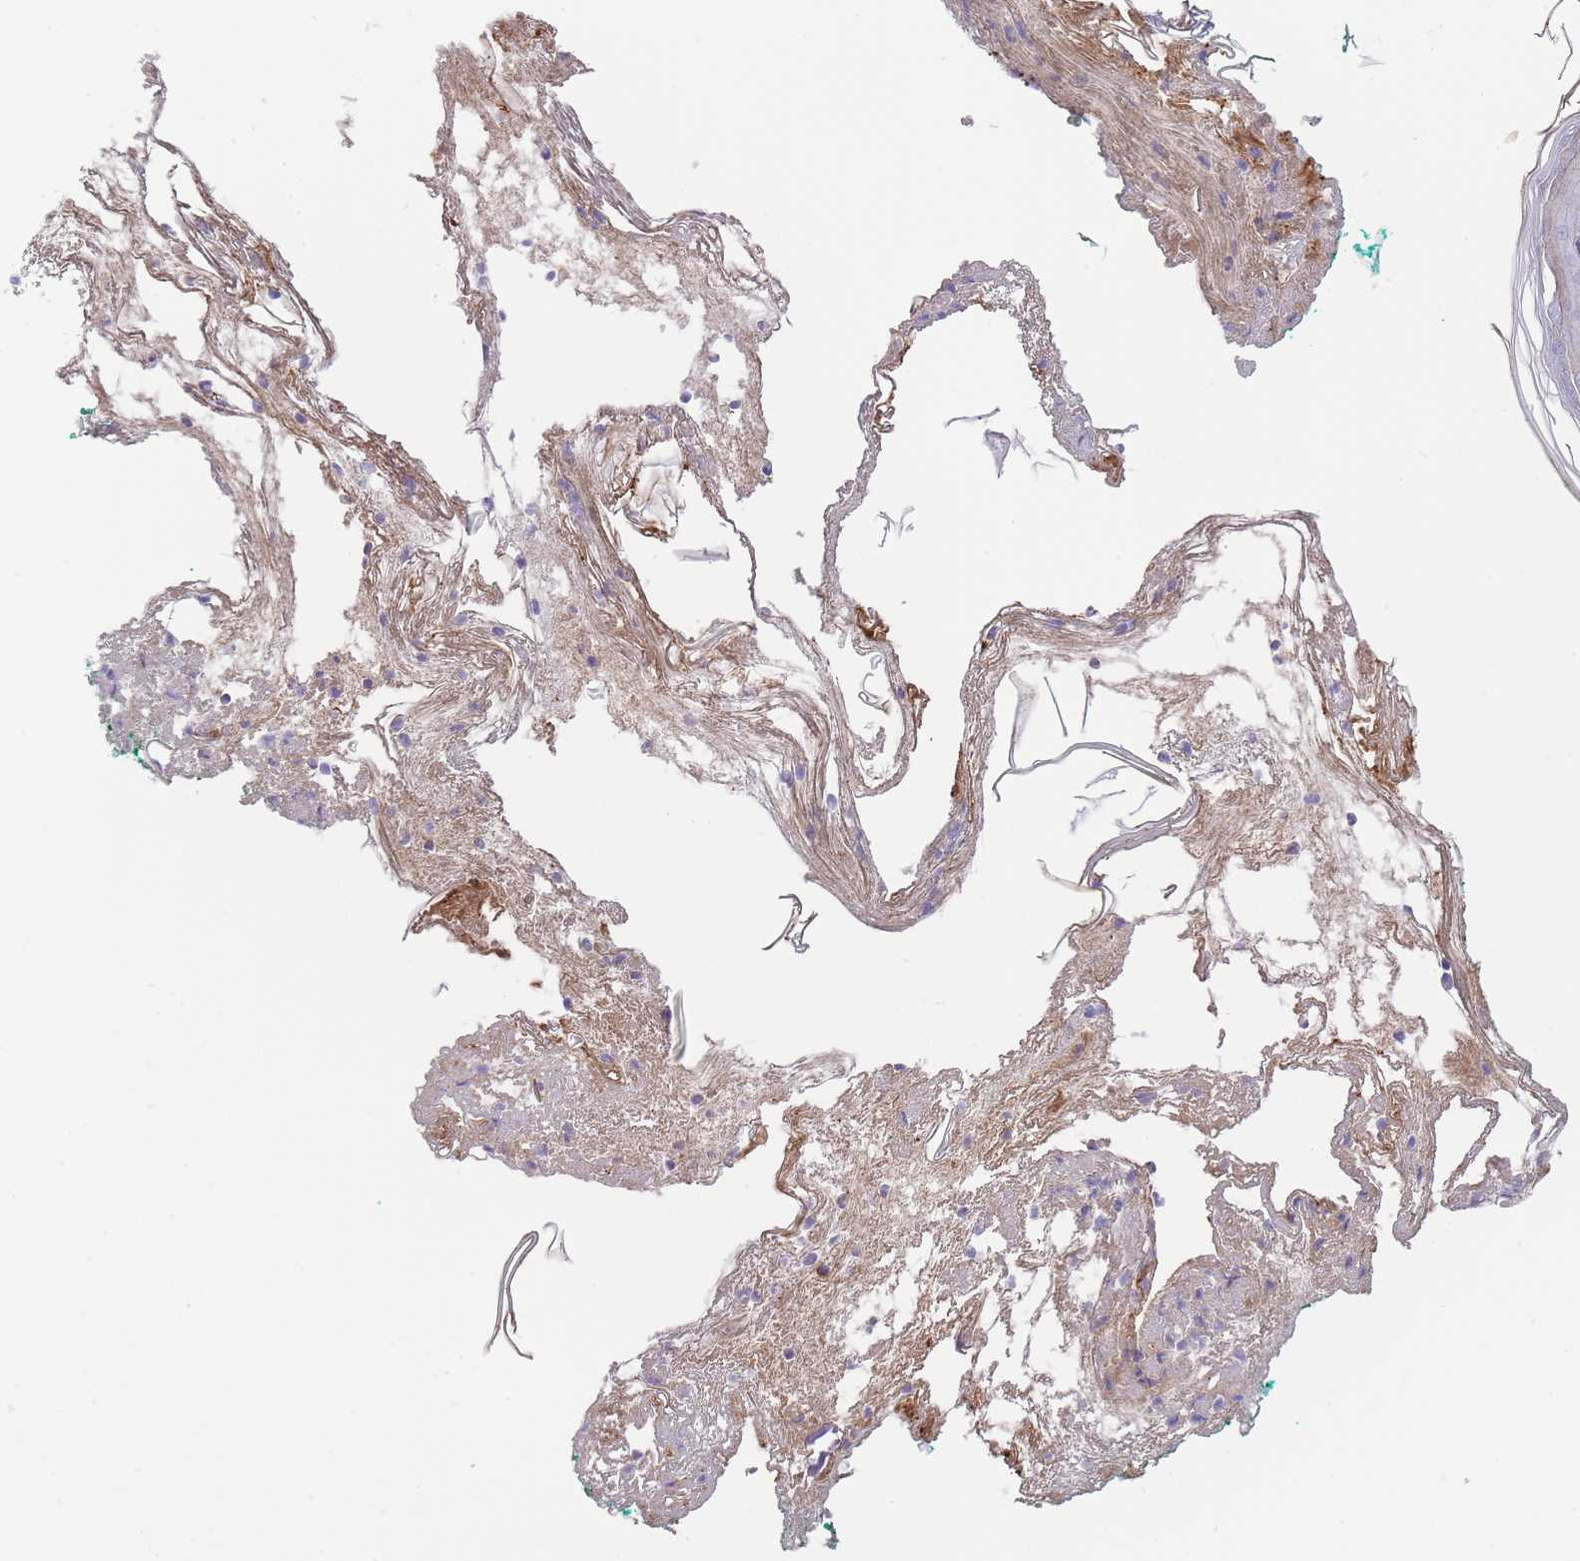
{"staining": {"intensity": "negative", "quantity": "none", "location": "none"}, "tissue": "skin", "cell_type": "Fibroblasts", "image_type": "normal", "snomed": [{"axis": "morphology", "description": "Normal tissue, NOS"}, {"axis": "morphology", "description": "Malignant melanoma, NOS"}, {"axis": "topography", "description": "Skin"}], "caption": "The image shows no staining of fibroblasts in benign skin. (DAB IHC visualized using brightfield microscopy, high magnification).", "gene": "HRG", "patient": {"sex": "male", "age": 80}}